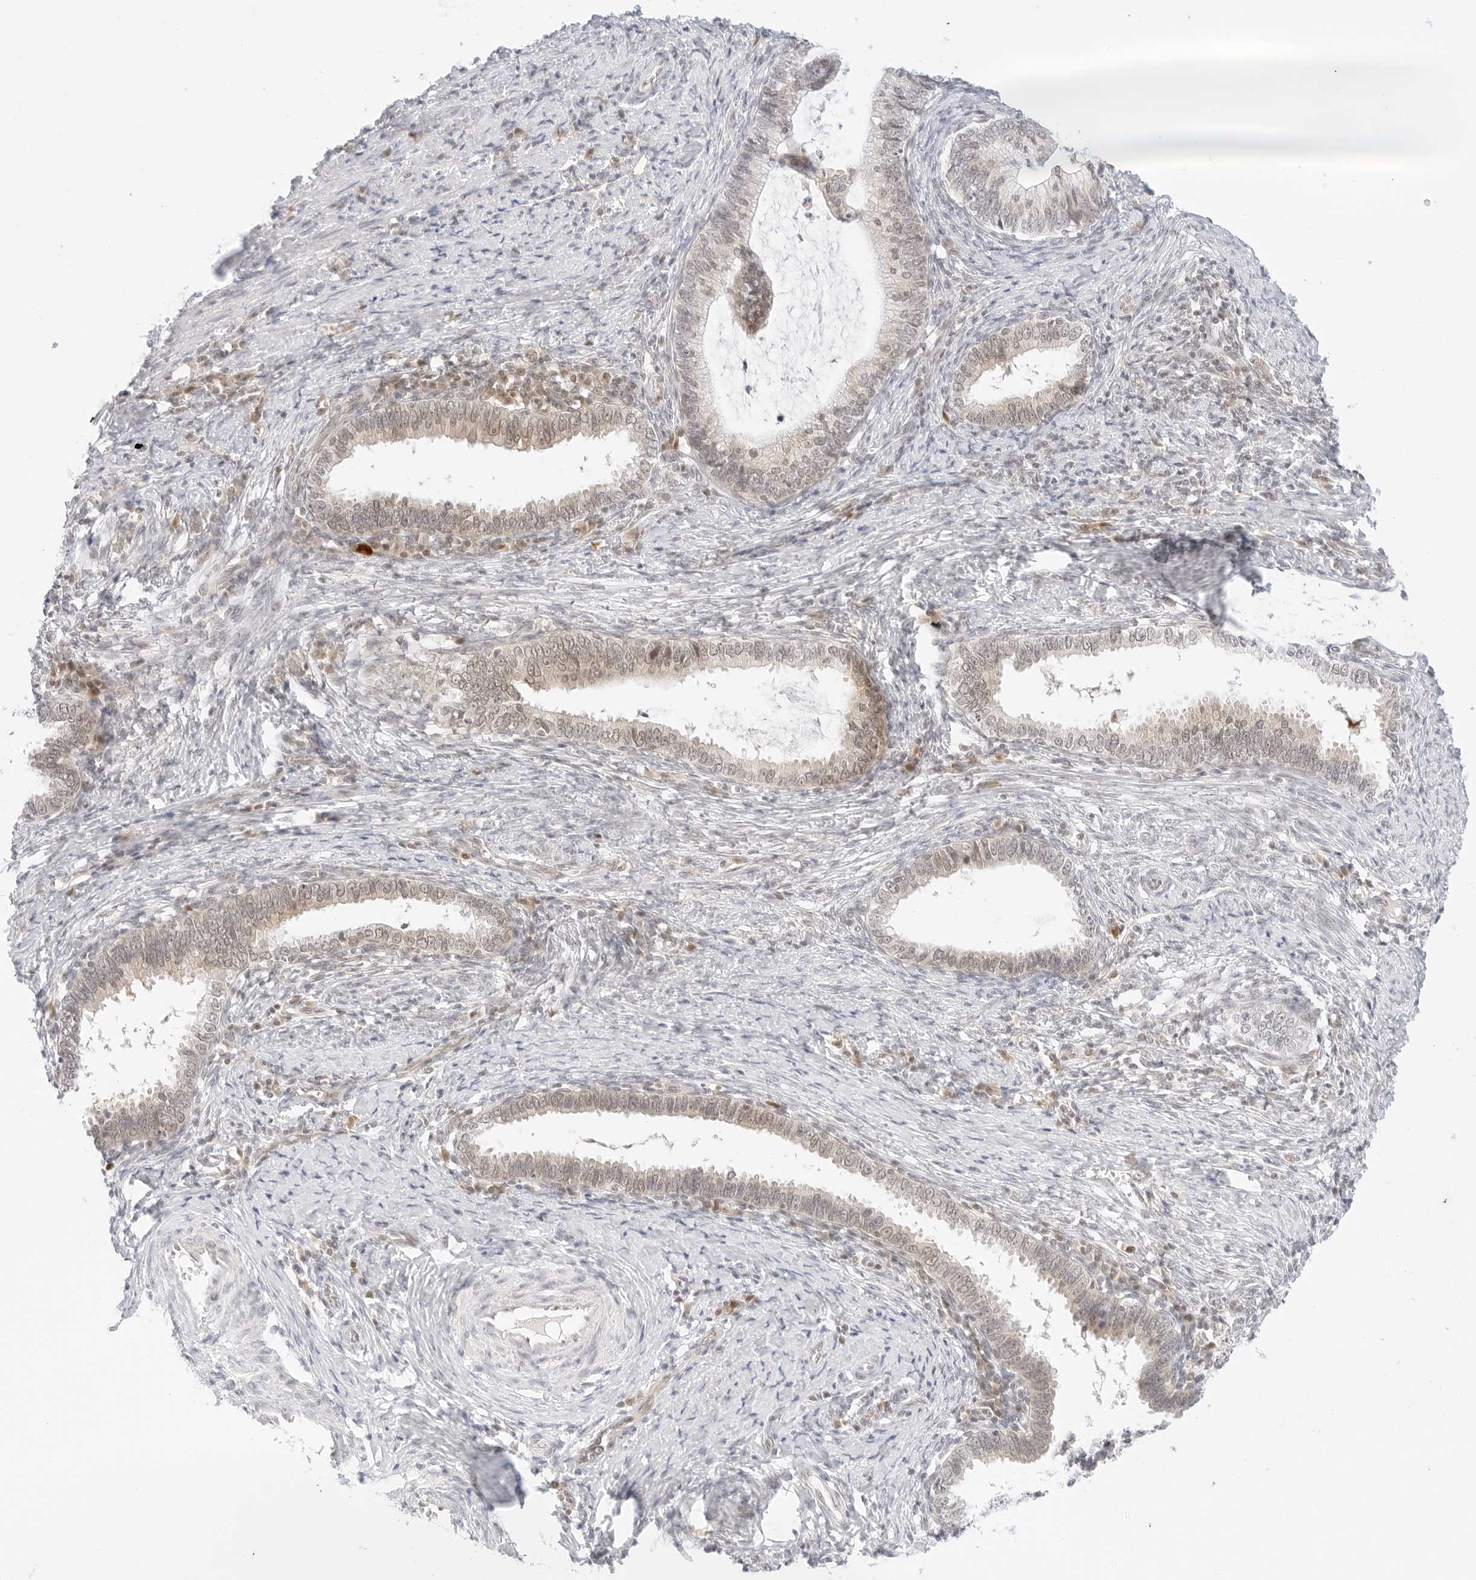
{"staining": {"intensity": "weak", "quantity": "<25%", "location": "nuclear"}, "tissue": "cervical cancer", "cell_type": "Tumor cells", "image_type": "cancer", "snomed": [{"axis": "morphology", "description": "Adenocarcinoma, NOS"}, {"axis": "topography", "description": "Cervix"}], "caption": "Tumor cells are negative for brown protein staining in cervical cancer.", "gene": "POLR3C", "patient": {"sex": "female", "age": 36}}